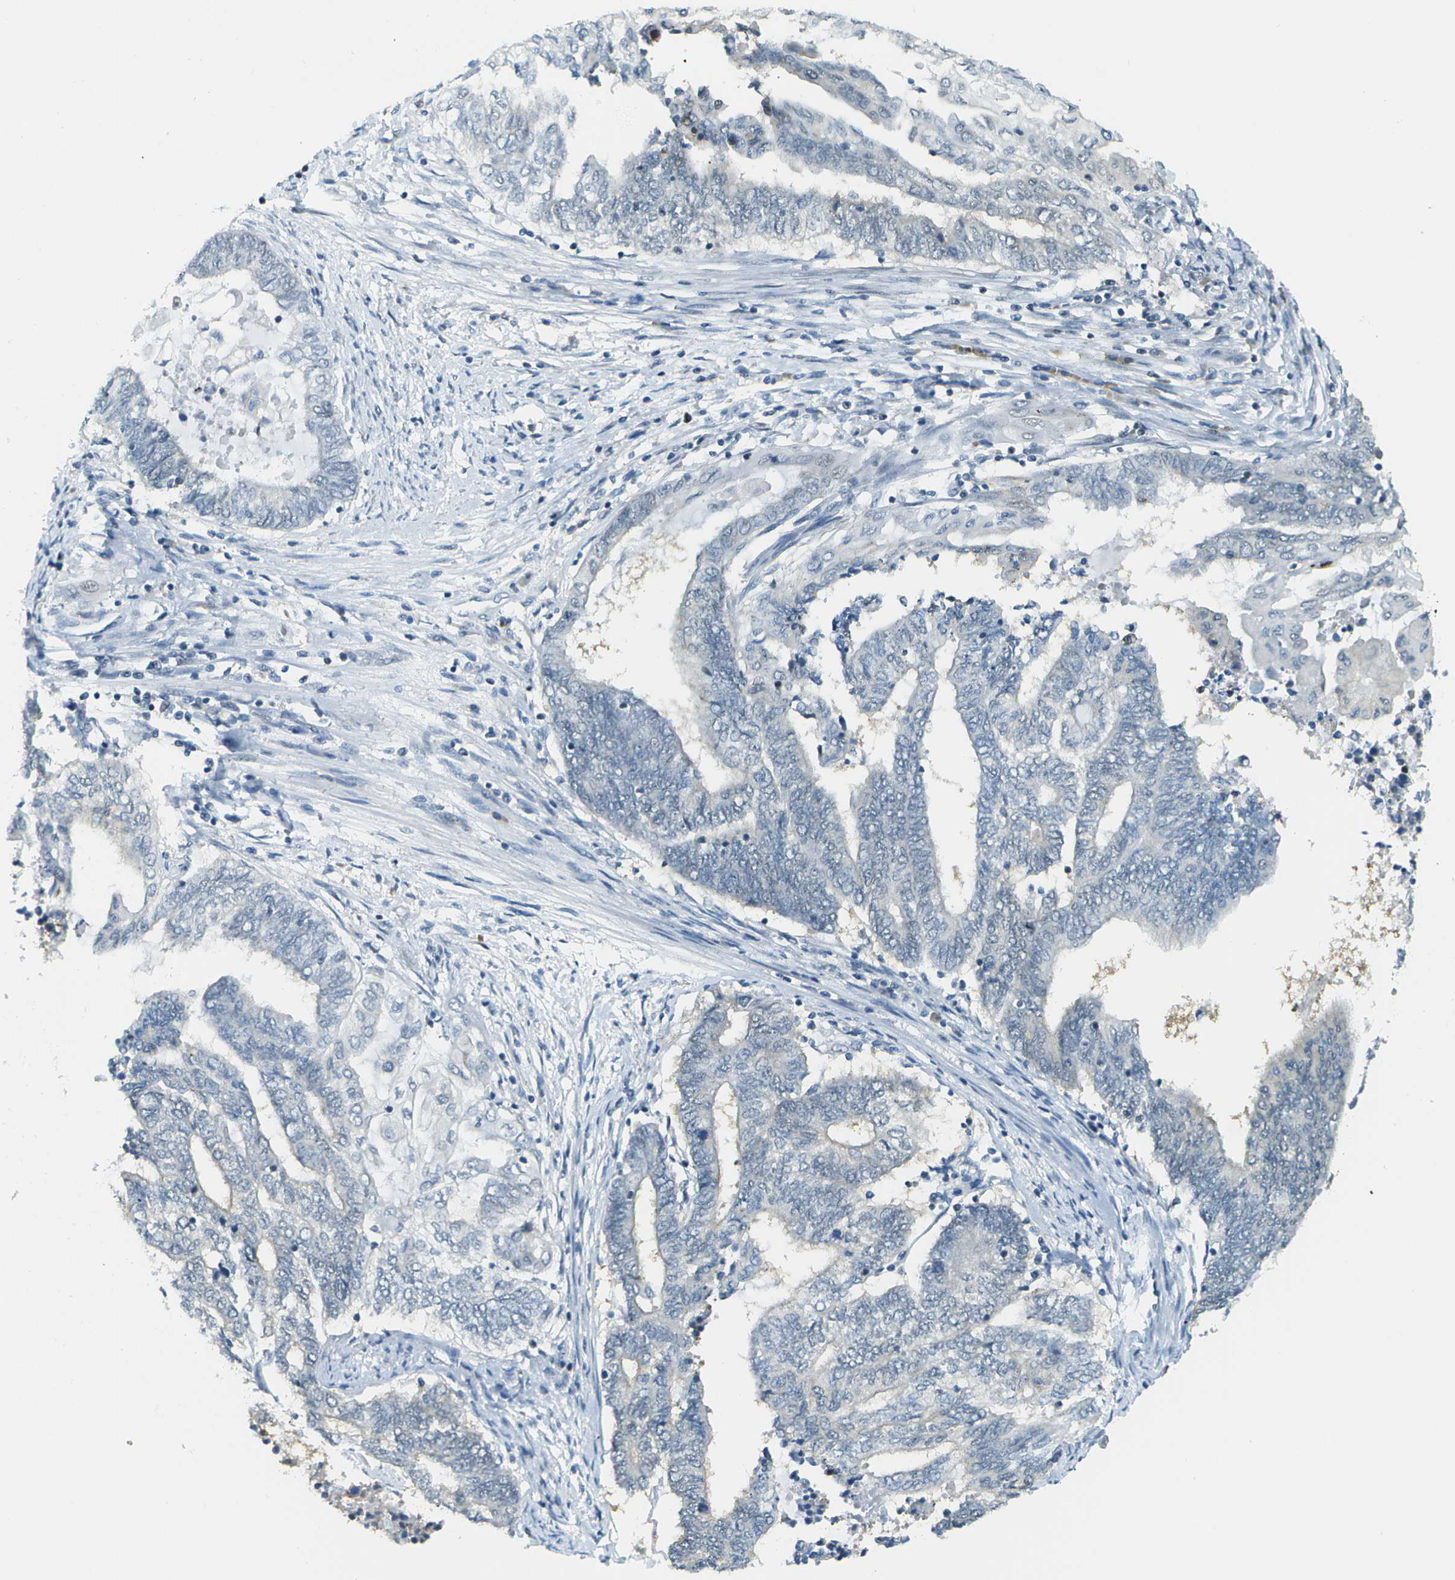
{"staining": {"intensity": "negative", "quantity": "none", "location": "none"}, "tissue": "endometrial cancer", "cell_type": "Tumor cells", "image_type": "cancer", "snomed": [{"axis": "morphology", "description": "Adenocarcinoma, NOS"}, {"axis": "topography", "description": "Uterus"}, {"axis": "topography", "description": "Endometrium"}], "caption": "Photomicrograph shows no significant protein staining in tumor cells of adenocarcinoma (endometrial). Nuclei are stained in blue.", "gene": "NEK11", "patient": {"sex": "female", "age": 70}}